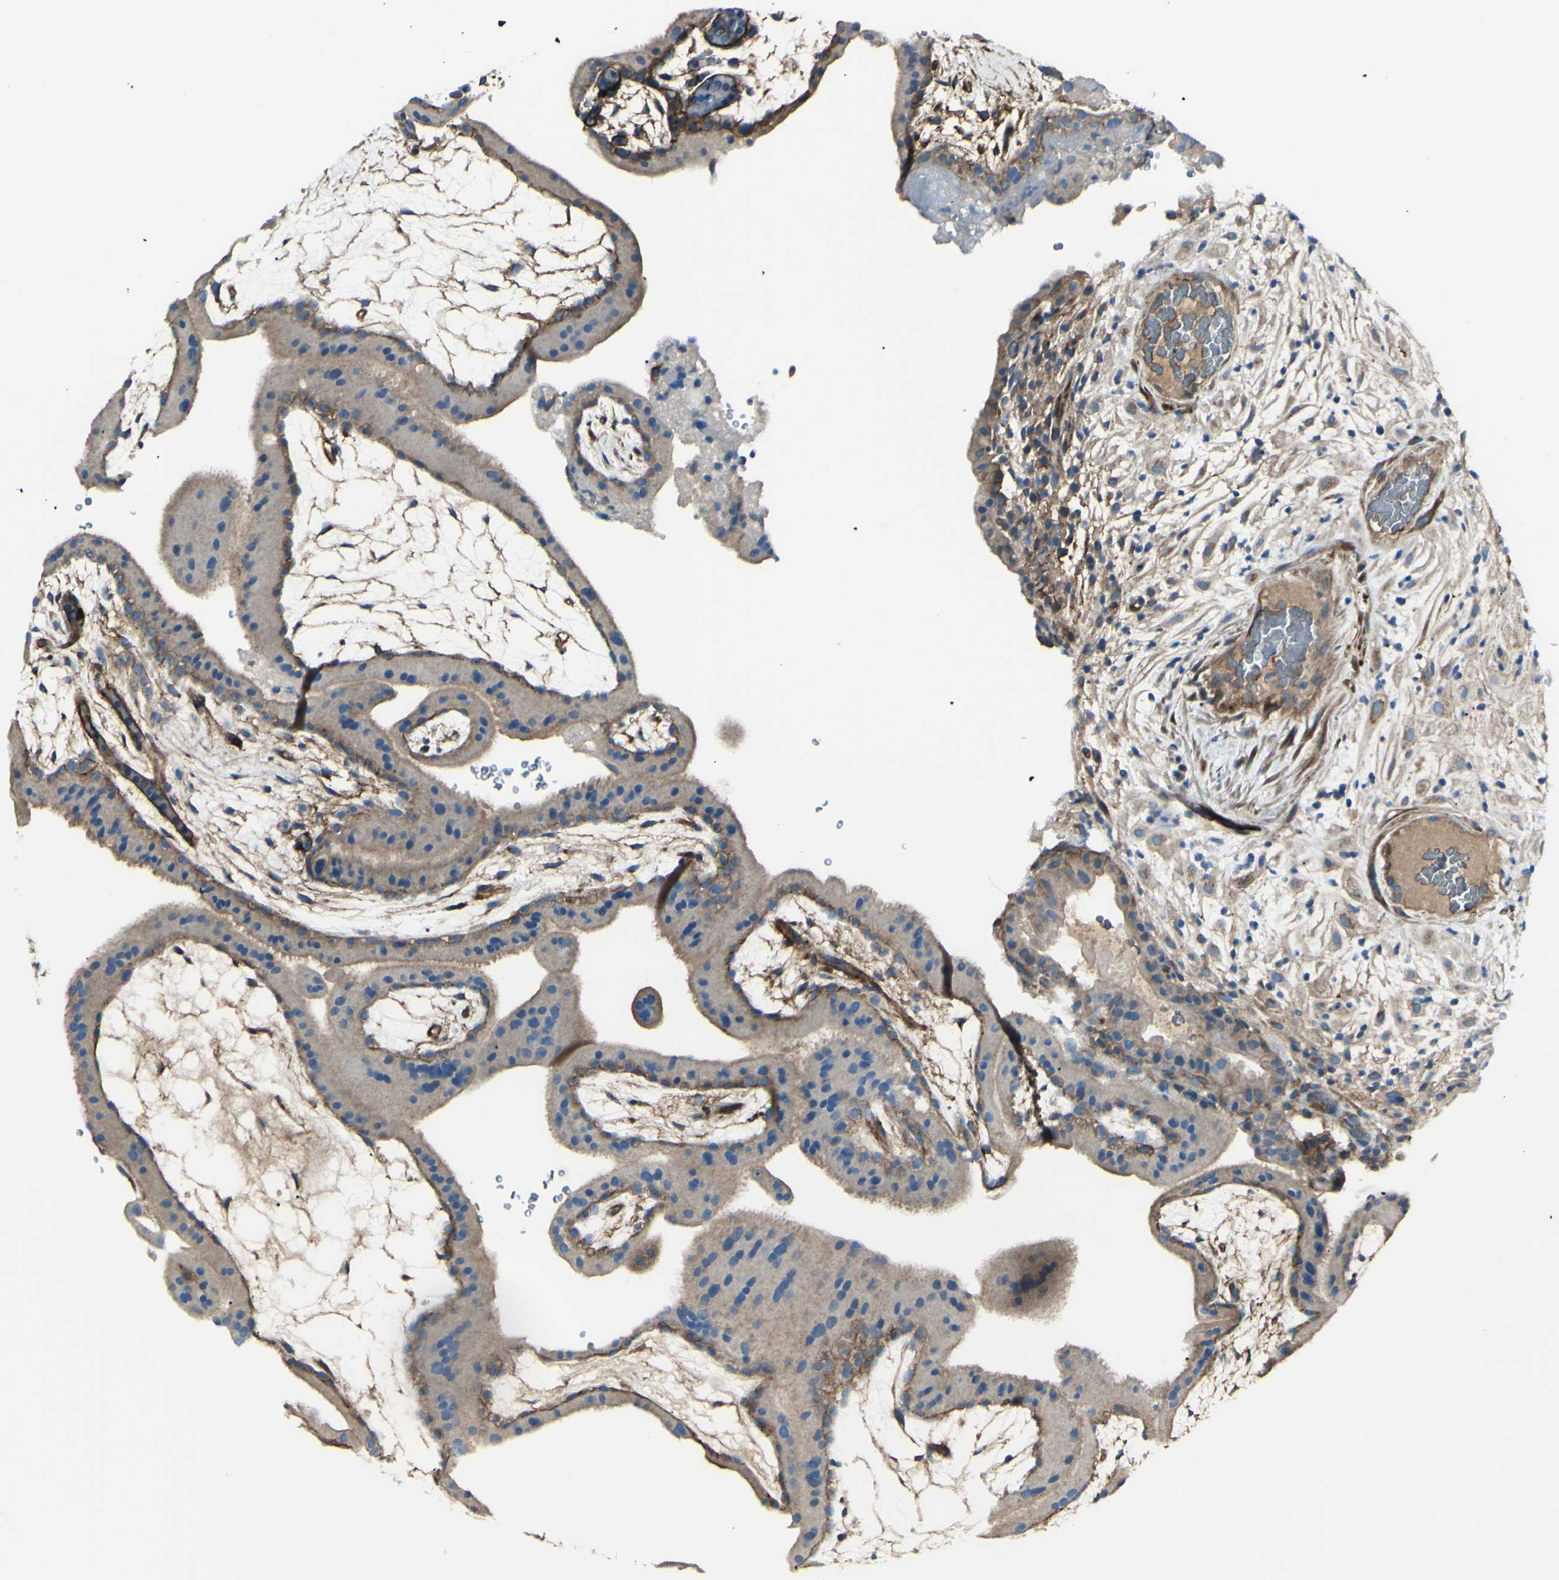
{"staining": {"intensity": "weak", "quantity": ">75%", "location": "cytoplasmic/membranous"}, "tissue": "placenta", "cell_type": "Decidual cells", "image_type": "normal", "snomed": [{"axis": "morphology", "description": "Normal tissue, NOS"}, {"axis": "topography", "description": "Placenta"}], "caption": "IHC of unremarkable human placenta exhibits low levels of weak cytoplasmic/membranous expression in about >75% of decidual cells.", "gene": "PCDHGA10", "patient": {"sex": "female", "age": 19}}